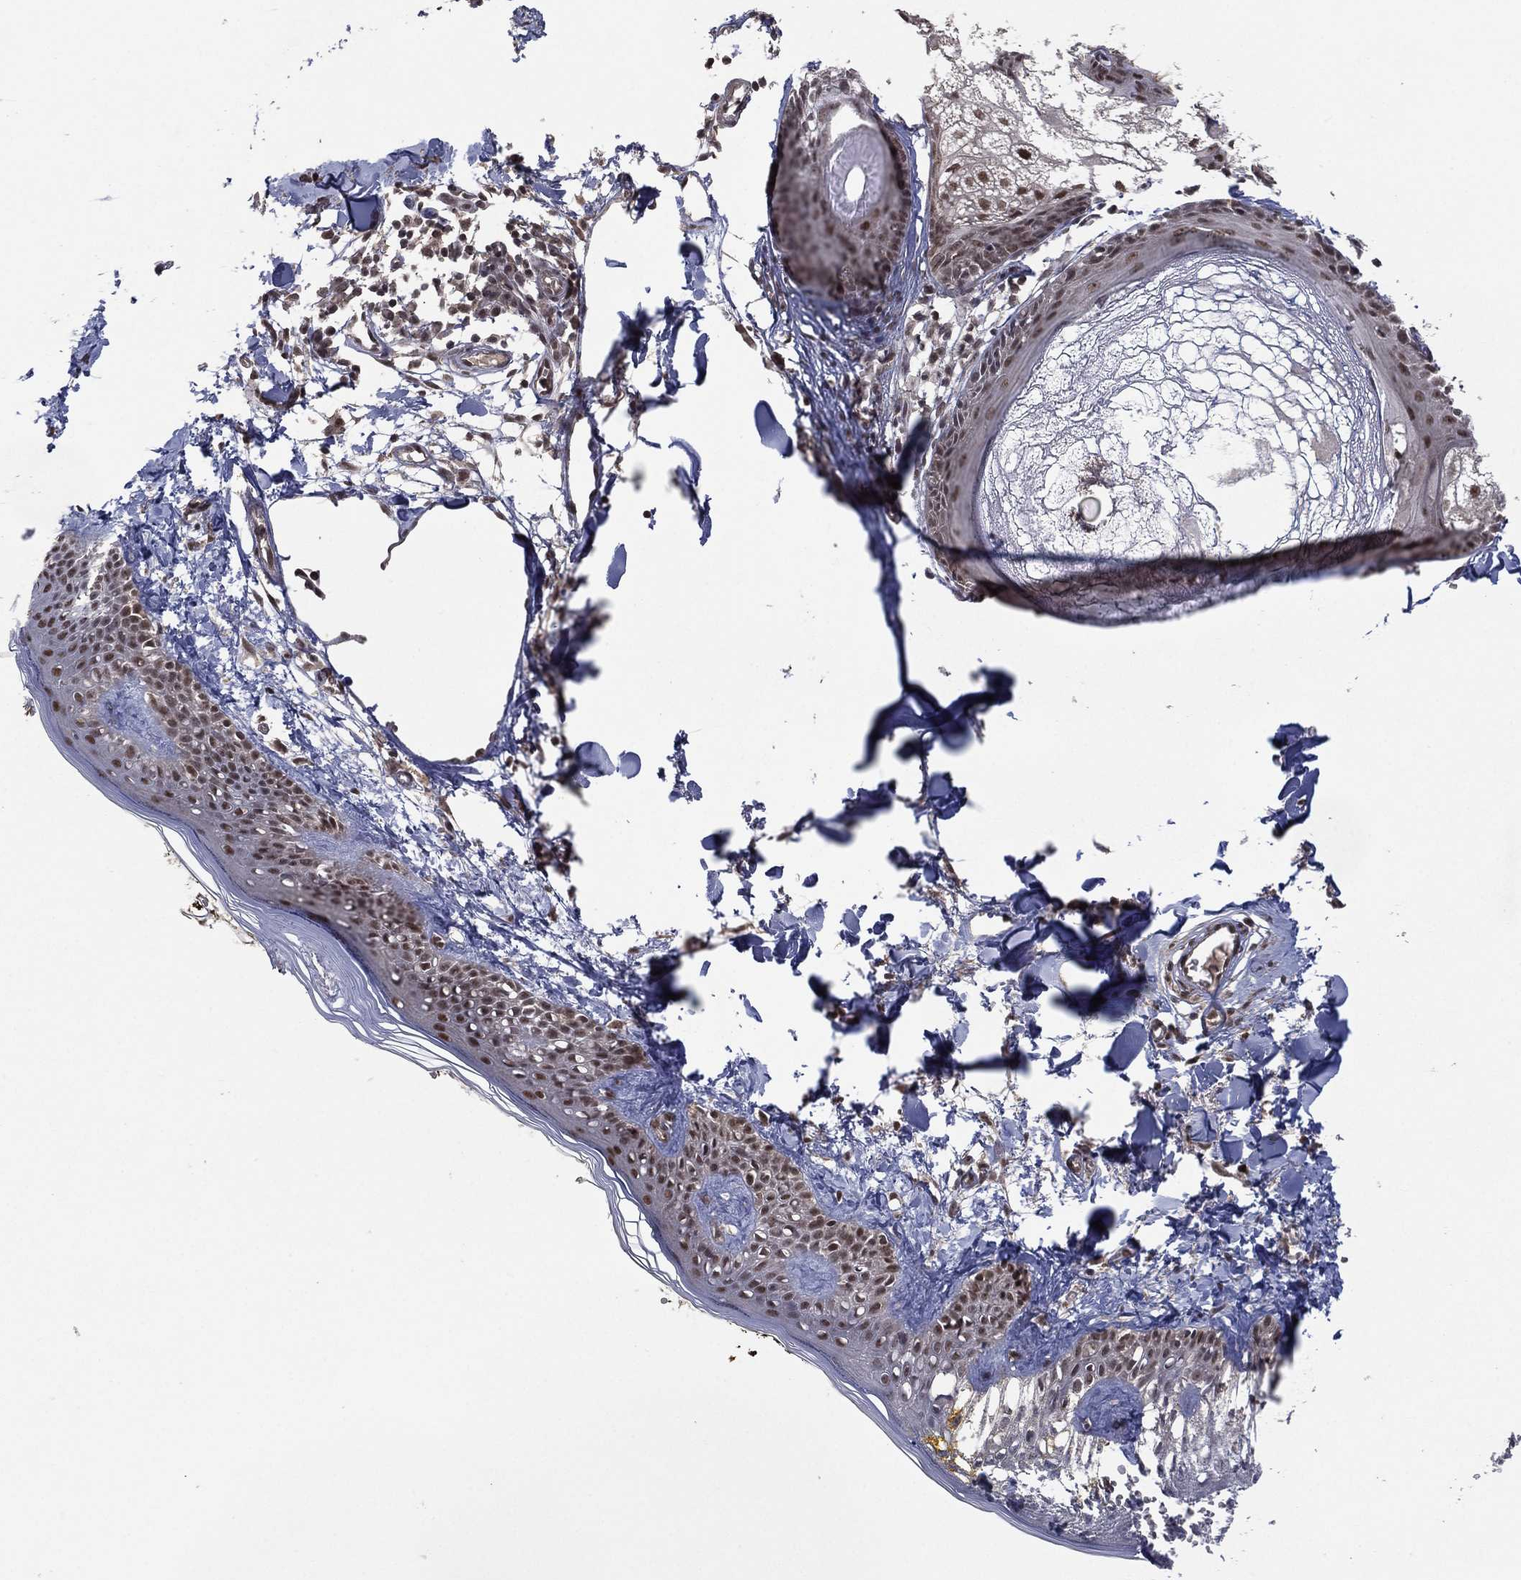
{"staining": {"intensity": "negative", "quantity": "none", "location": "none"}, "tissue": "skin", "cell_type": "Fibroblasts", "image_type": "normal", "snomed": [{"axis": "morphology", "description": "Normal tissue, NOS"}, {"axis": "topography", "description": "Skin"}], "caption": "This is an immunohistochemistry (IHC) histopathology image of unremarkable skin. There is no staining in fibroblasts.", "gene": "NELFCD", "patient": {"sex": "male", "age": 76}}